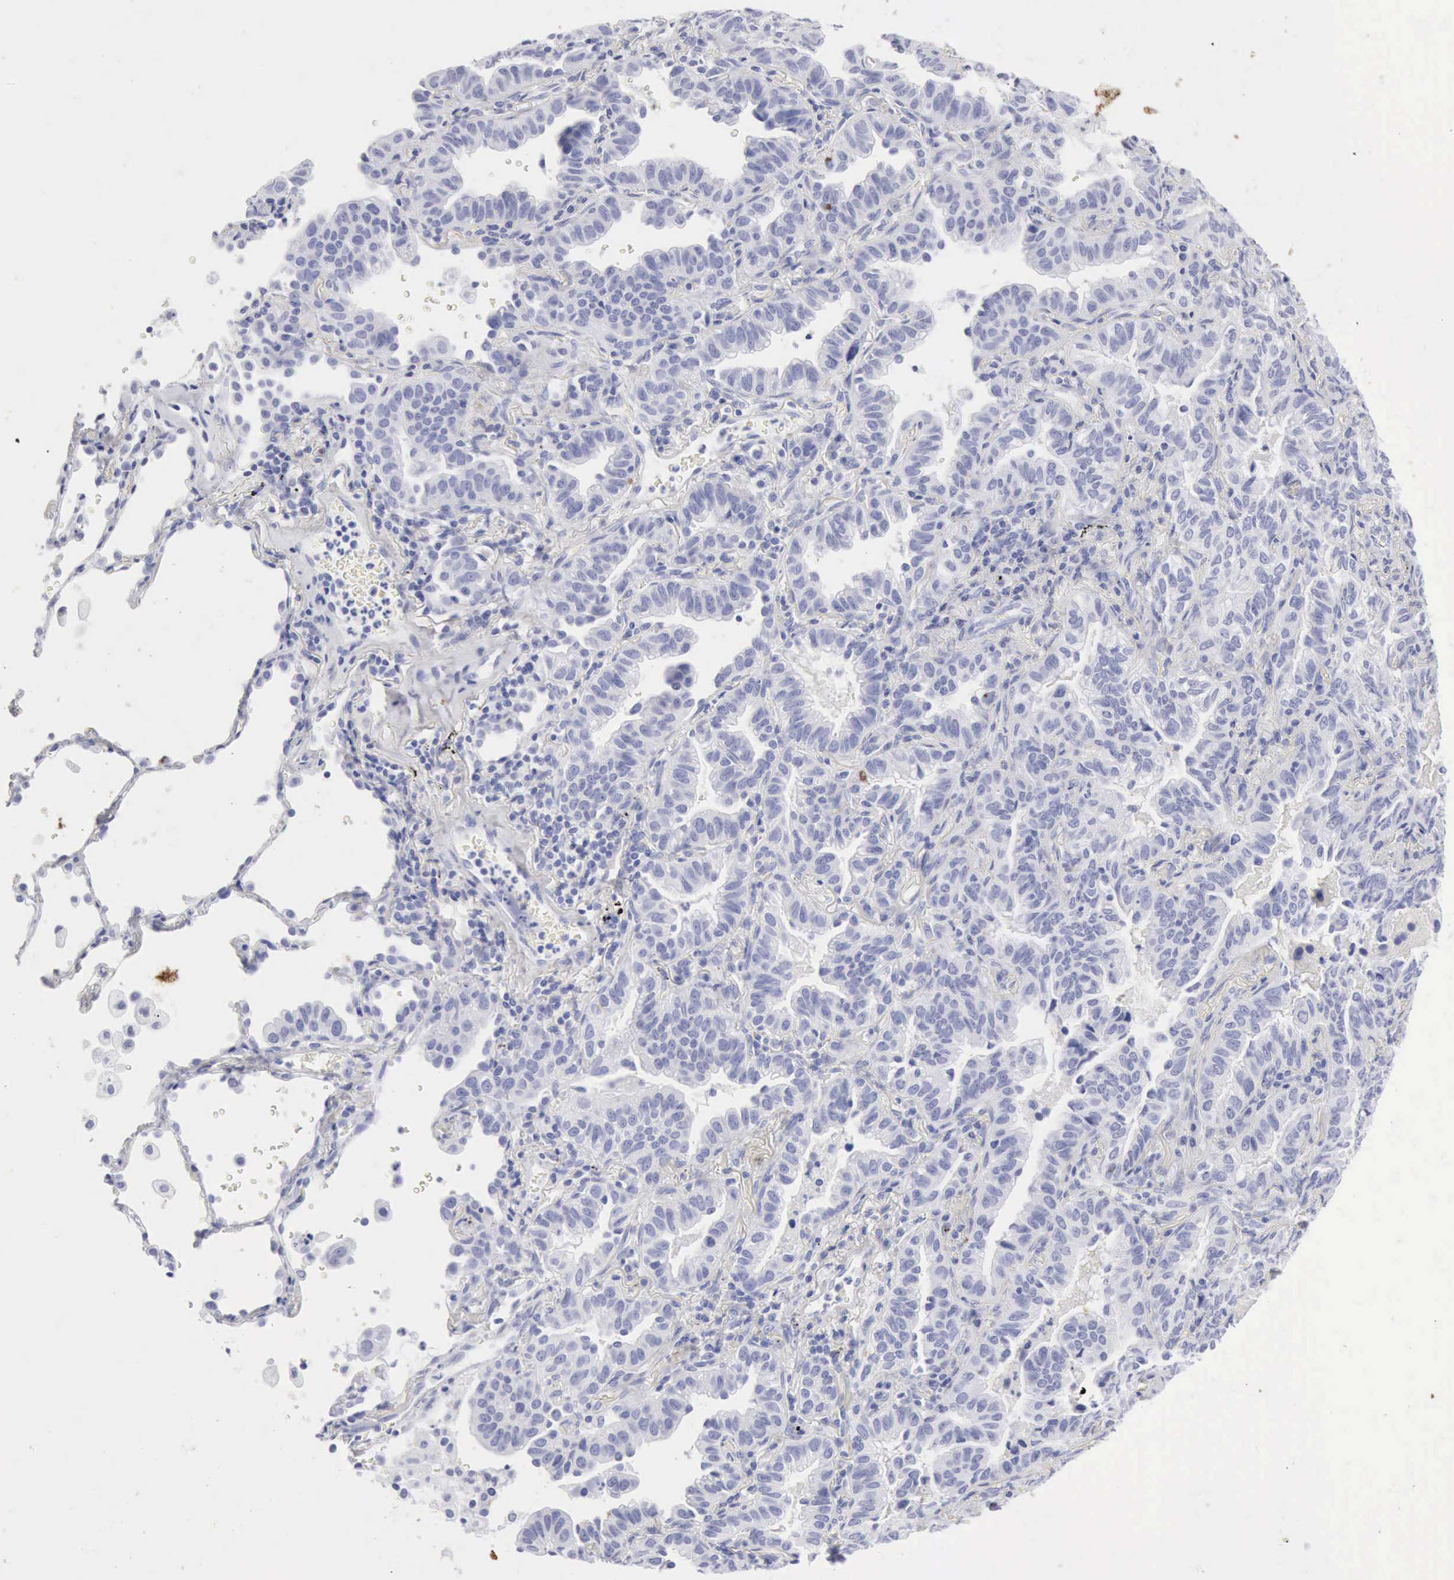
{"staining": {"intensity": "negative", "quantity": "none", "location": "none"}, "tissue": "lung cancer", "cell_type": "Tumor cells", "image_type": "cancer", "snomed": [{"axis": "morphology", "description": "Adenocarcinoma, NOS"}, {"axis": "topography", "description": "Lung"}], "caption": "Tumor cells show no significant protein expression in adenocarcinoma (lung).", "gene": "KRT10", "patient": {"sex": "female", "age": 50}}